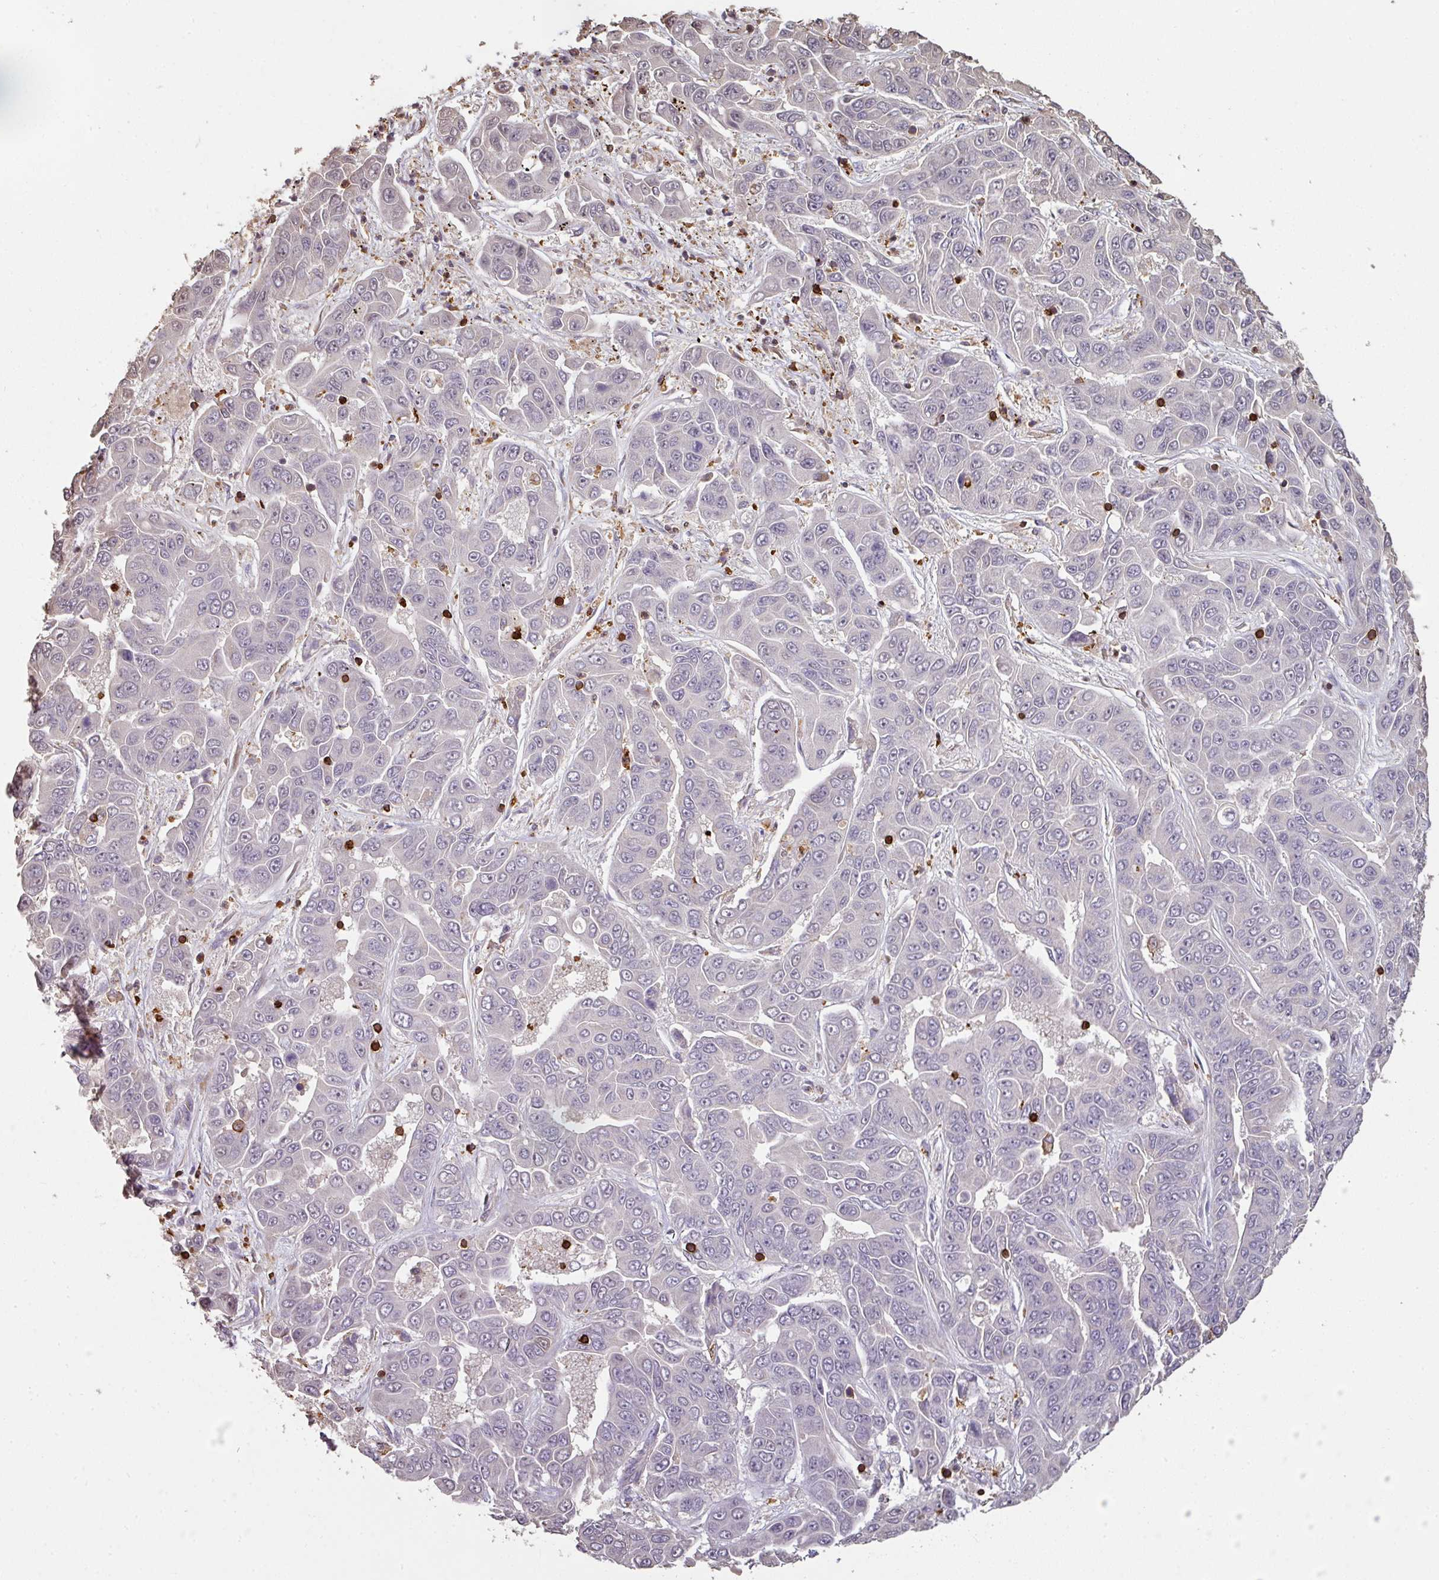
{"staining": {"intensity": "negative", "quantity": "none", "location": "none"}, "tissue": "liver cancer", "cell_type": "Tumor cells", "image_type": "cancer", "snomed": [{"axis": "morphology", "description": "Cholangiocarcinoma"}, {"axis": "topography", "description": "Liver"}], "caption": "The micrograph exhibits no staining of tumor cells in liver cholangiocarcinoma. The staining is performed using DAB brown chromogen with nuclei counter-stained in using hematoxylin.", "gene": "OLFML2B", "patient": {"sex": "female", "age": 52}}